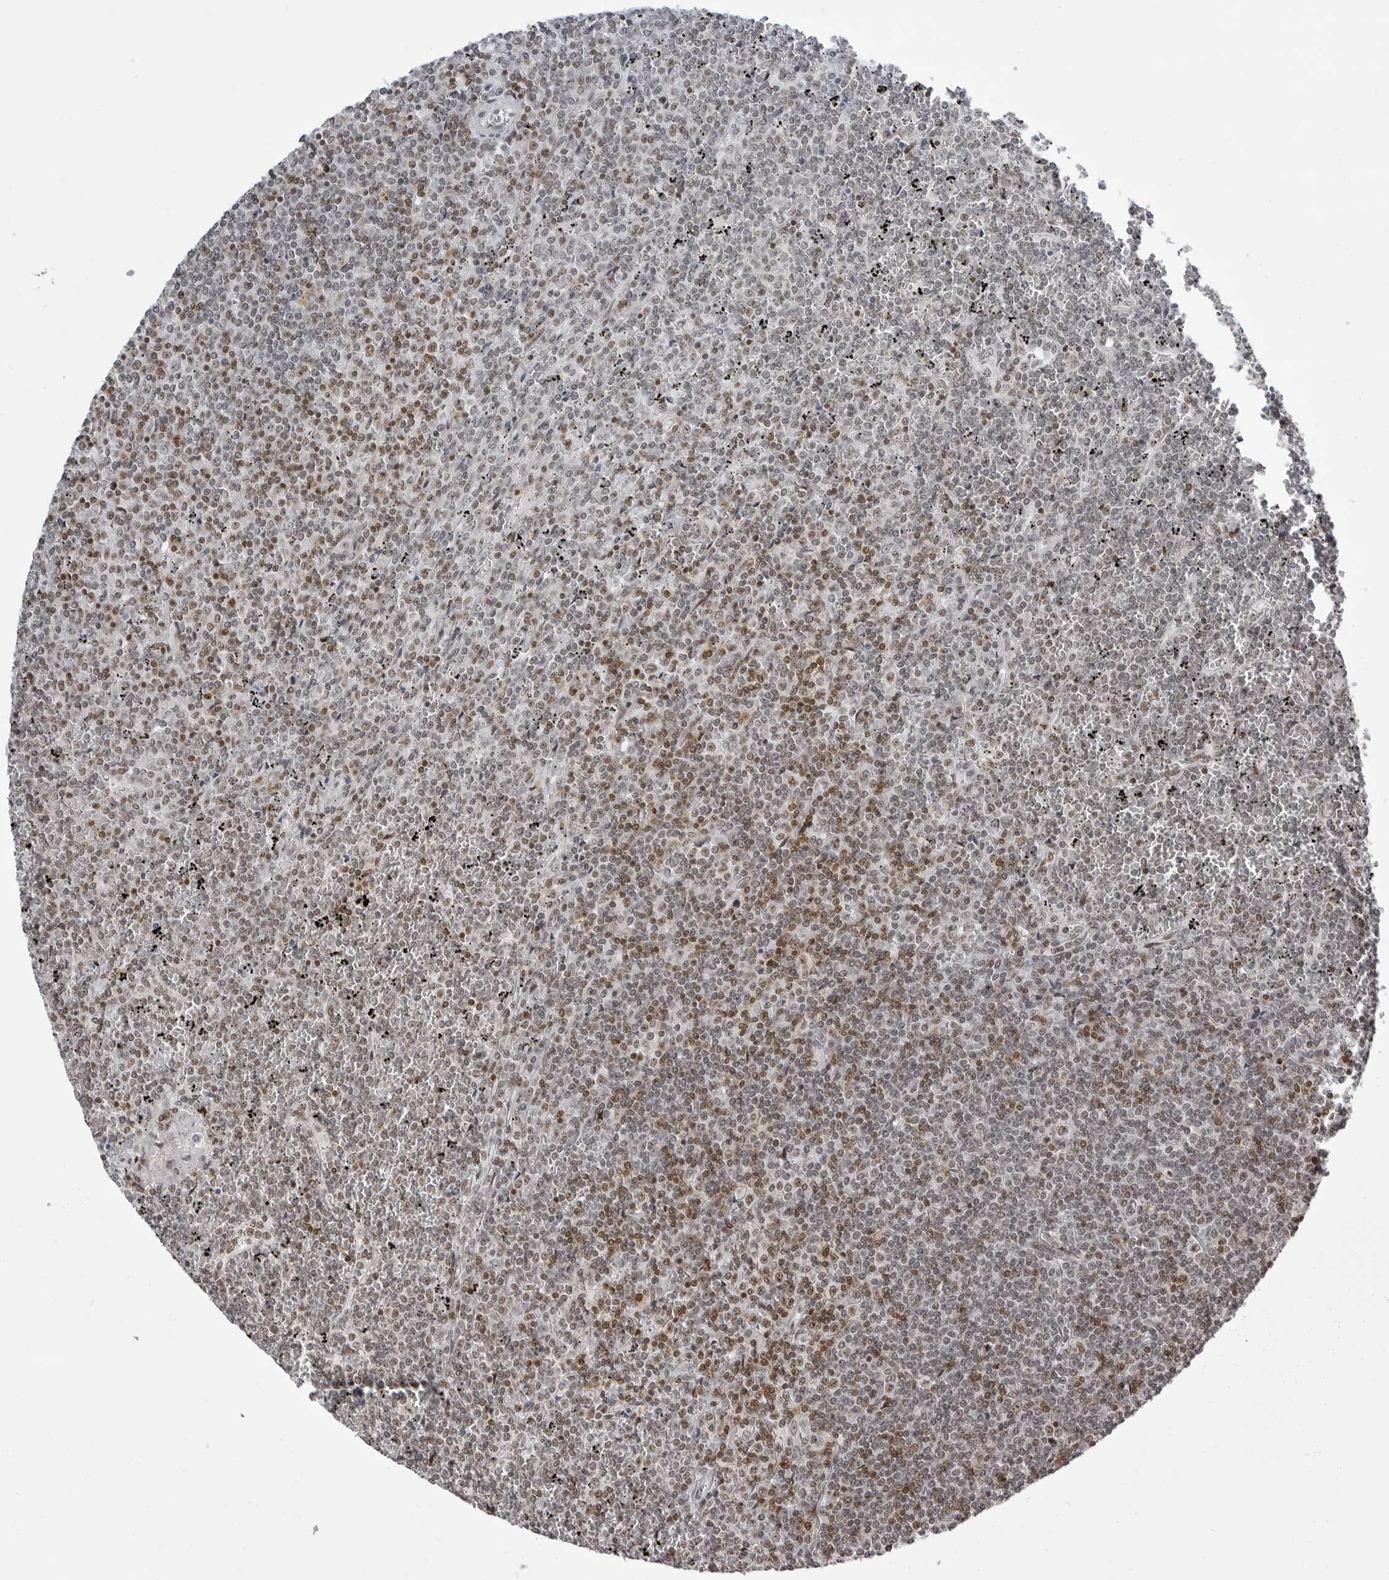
{"staining": {"intensity": "moderate", "quantity": "<25%", "location": "nuclear"}, "tissue": "lymphoma", "cell_type": "Tumor cells", "image_type": "cancer", "snomed": [{"axis": "morphology", "description": "Malignant lymphoma, non-Hodgkin's type, Low grade"}, {"axis": "topography", "description": "Spleen"}], "caption": "This is an image of immunohistochemistry staining of low-grade malignant lymphoma, non-Hodgkin's type, which shows moderate positivity in the nuclear of tumor cells.", "gene": "WRAP53", "patient": {"sex": "female", "age": 19}}